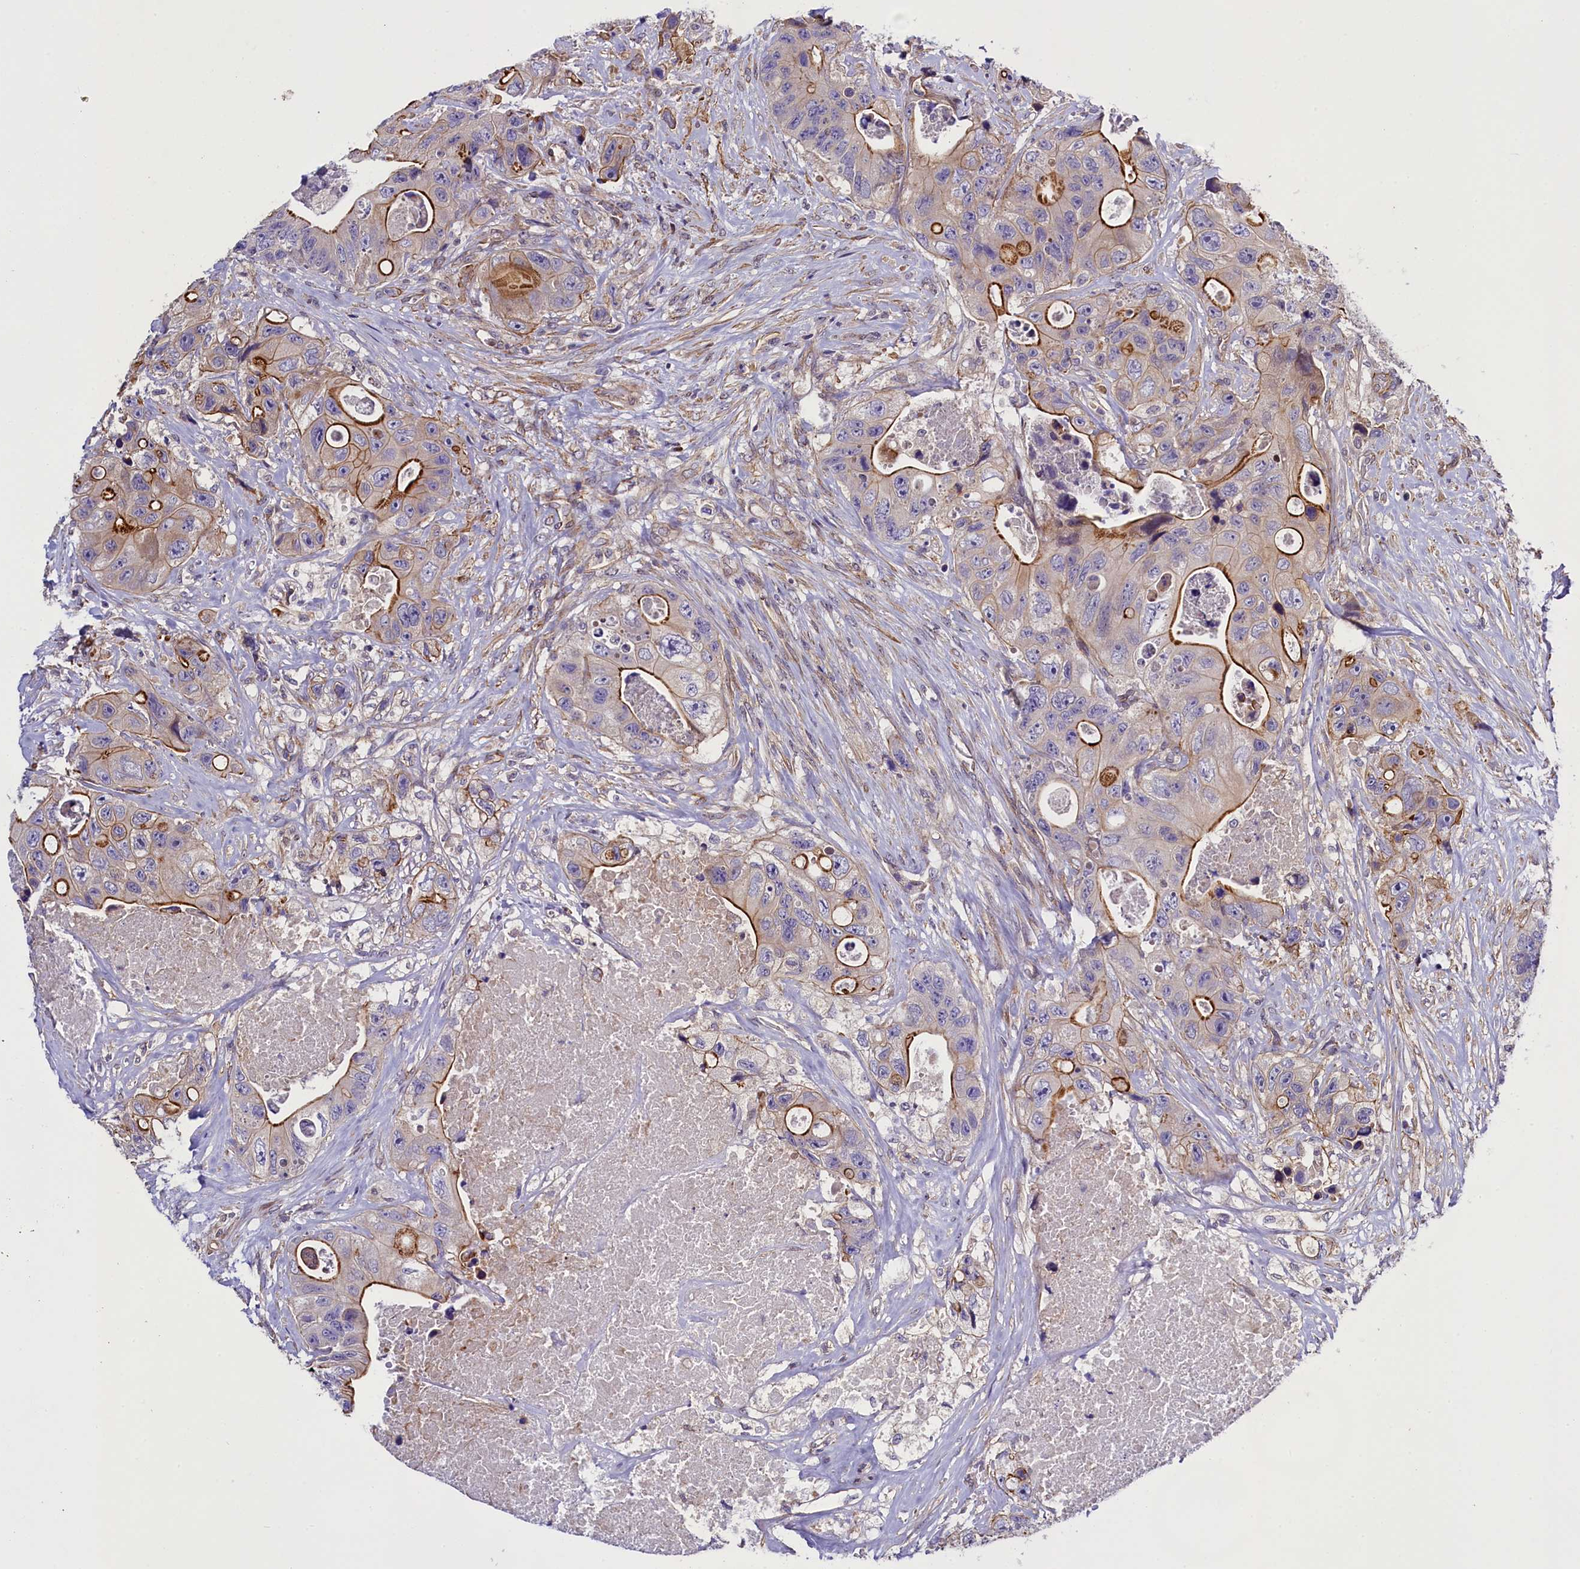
{"staining": {"intensity": "strong", "quantity": "25%-75%", "location": "cytoplasmic/membranous"}, "tissue": "colorectal cancer", "cell_type": "Tumor cells", "image_type": "cancer", "snomed": [{"axis": "morphology", "description": "Adenocarcinoma, NOS"}, {"axis": "topography", "description": "Colon"}], "caption": "Colorectal cancer (adenocarcinoma) stained for a protein (brown) exhibits strong cytoplasmic/membranous positive expression in approximately 25%-75% of tumor cells.", "gene": "SP4", "patient": {"sex": "female", "age": 46}}